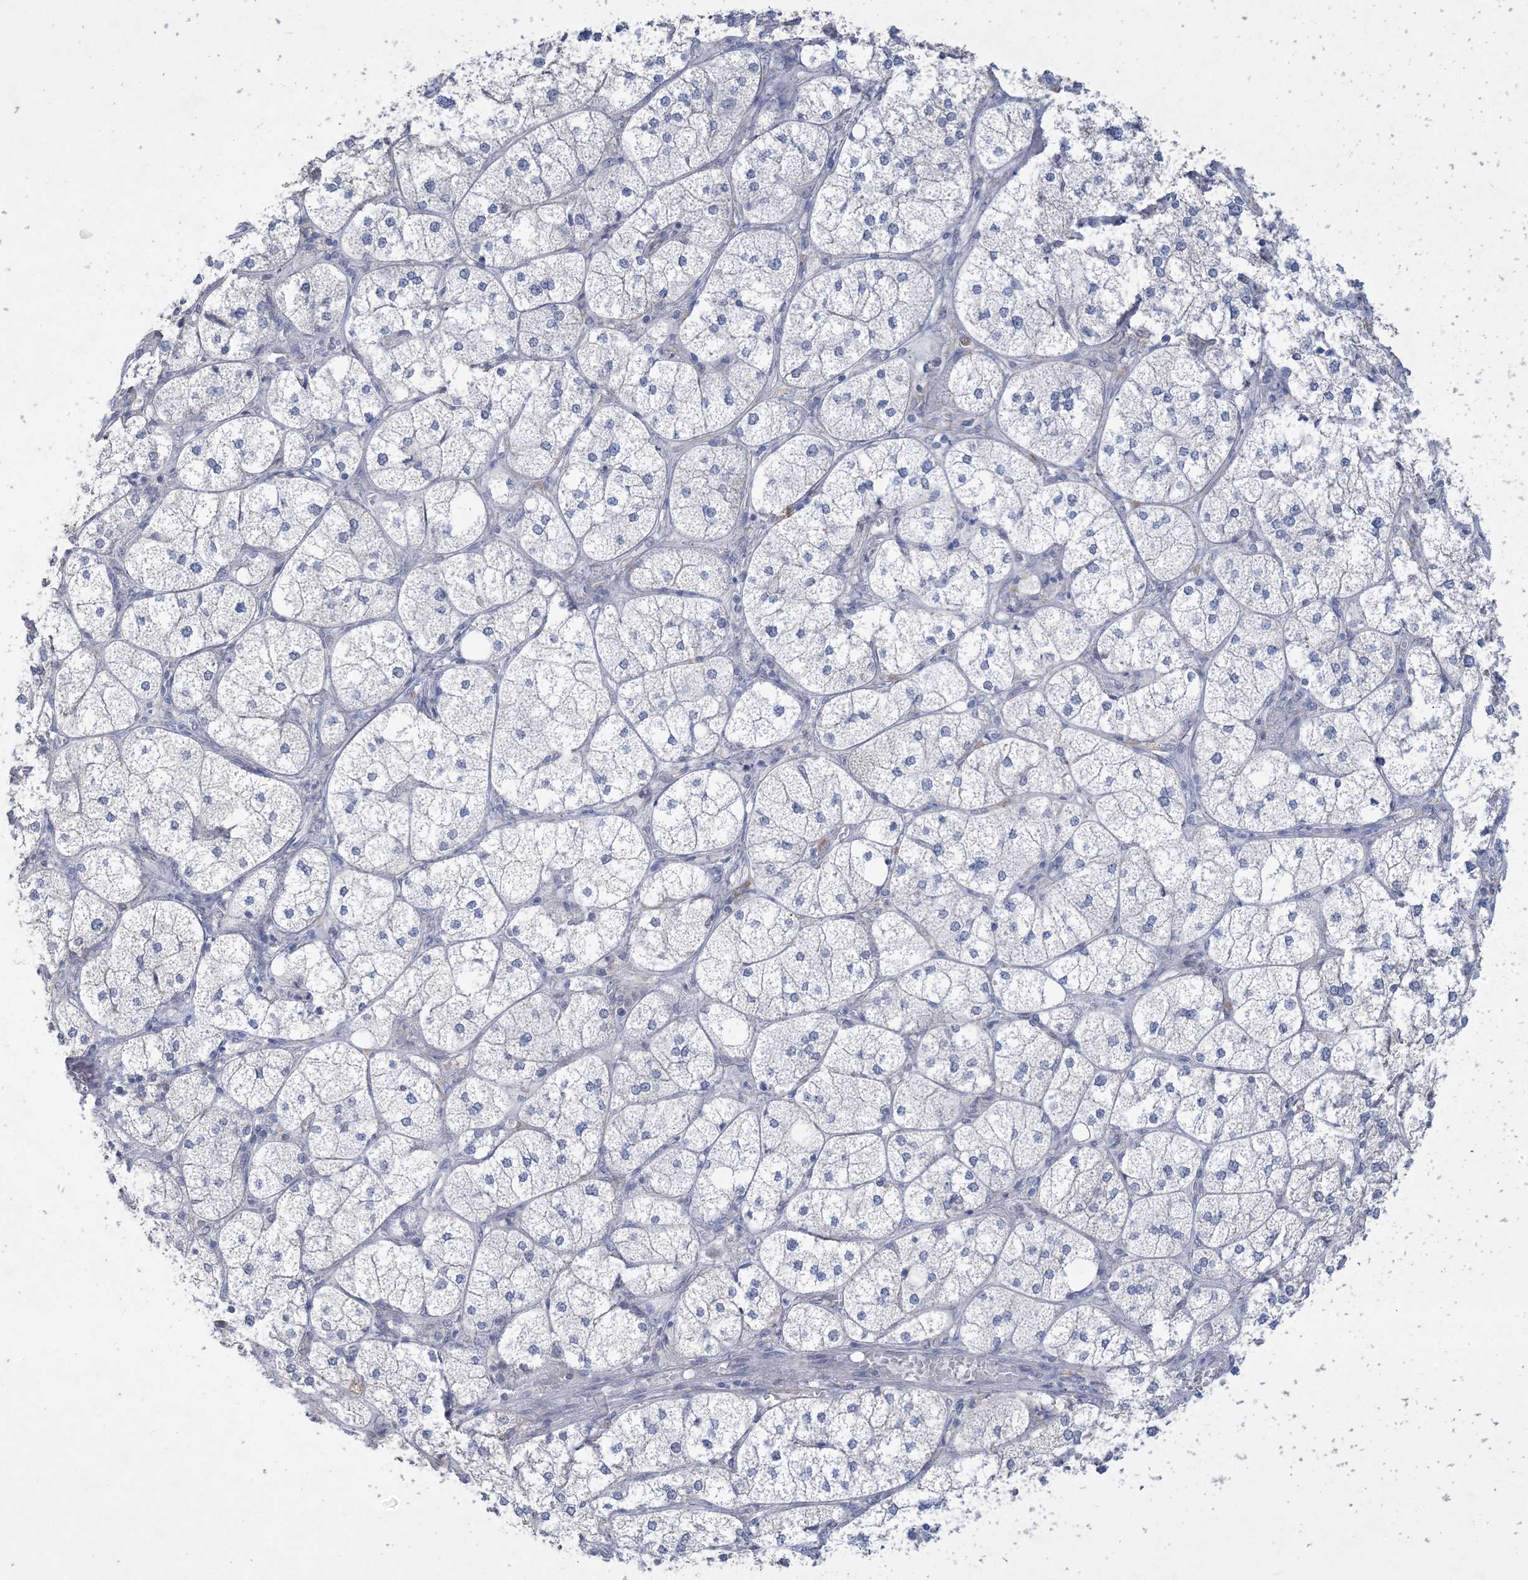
{"staining": {"intensity": "negative", "quantity": "none", "location": "none"}, "tissue": "adrenal gland", "cell_type": "Glandular cells", "image_type": "normal", "snomed": [{"axis": "morphology", "description": "Normal tissue, NOS"}, {"axis": "topography", "description": "Adrenal gland"}], "caption": "High magnification brightfield microscopy of unremarkable adrenal gland stained with DAB (3,3'-diaminobenzidine) (brown) and counterstained with hematoxylin (blue): glandular cells show no significant positivity.", "gene": "HMGCS1", "patient": {"sex": "female", "age": 61}}